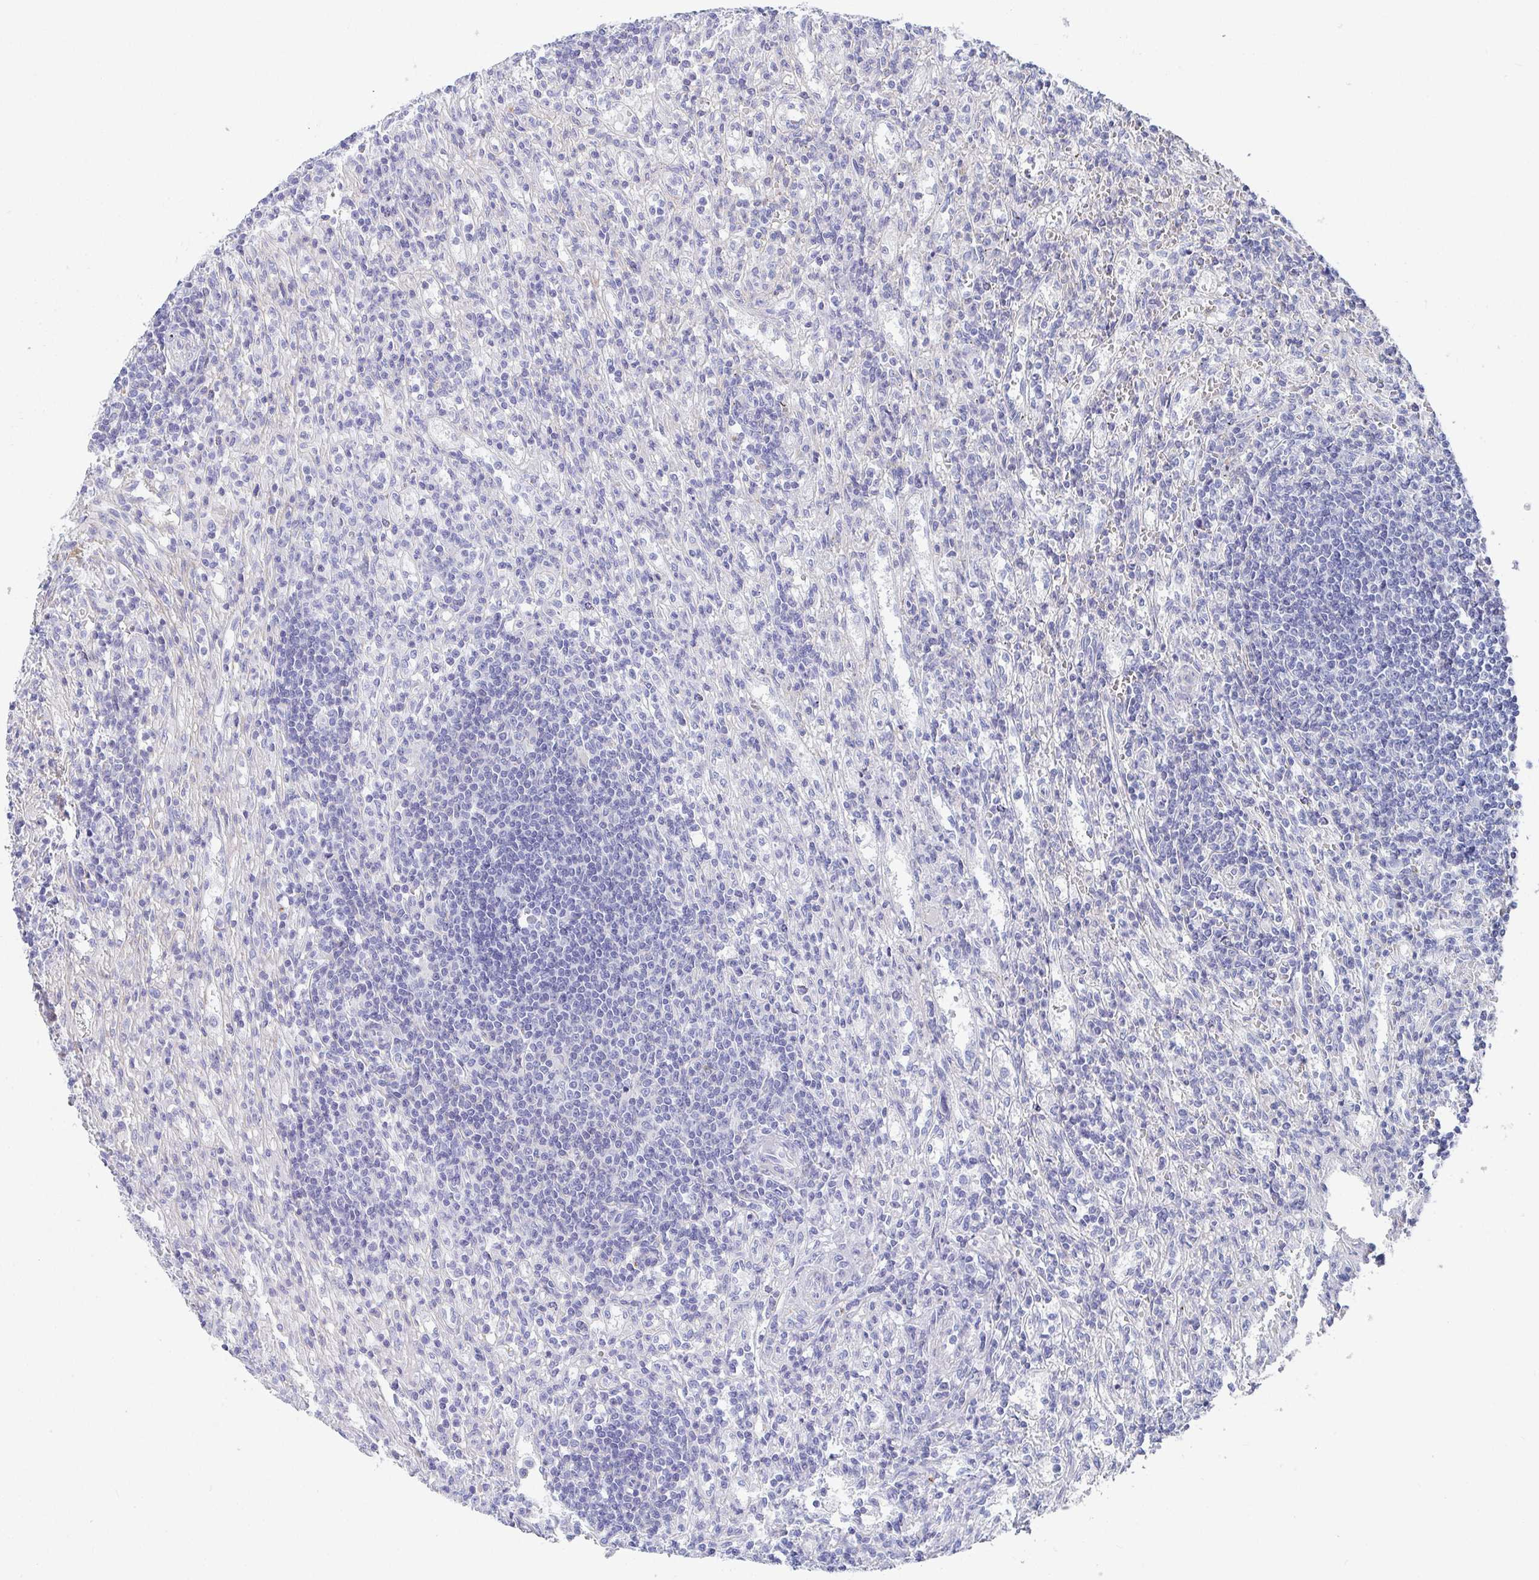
{"staining": {"intensity": "negative", "quantity": "none", "location": "none"}, "tissue": "lymphoma", "cell_type": "Tumor cells", "image_type": "cancer", "snomed": [{"axis": "morphology", "description": "Malignant lymphoma, non-Hodgkin's type, Low grade"}, {"axis": "topography", "description": "Spleen"}], "caption": "Protein analysis of lymphoma demonstrates no significant staining in tumor cells.", "gene": "ZFP82", "patient": {"sex": "male", "age": 76}}